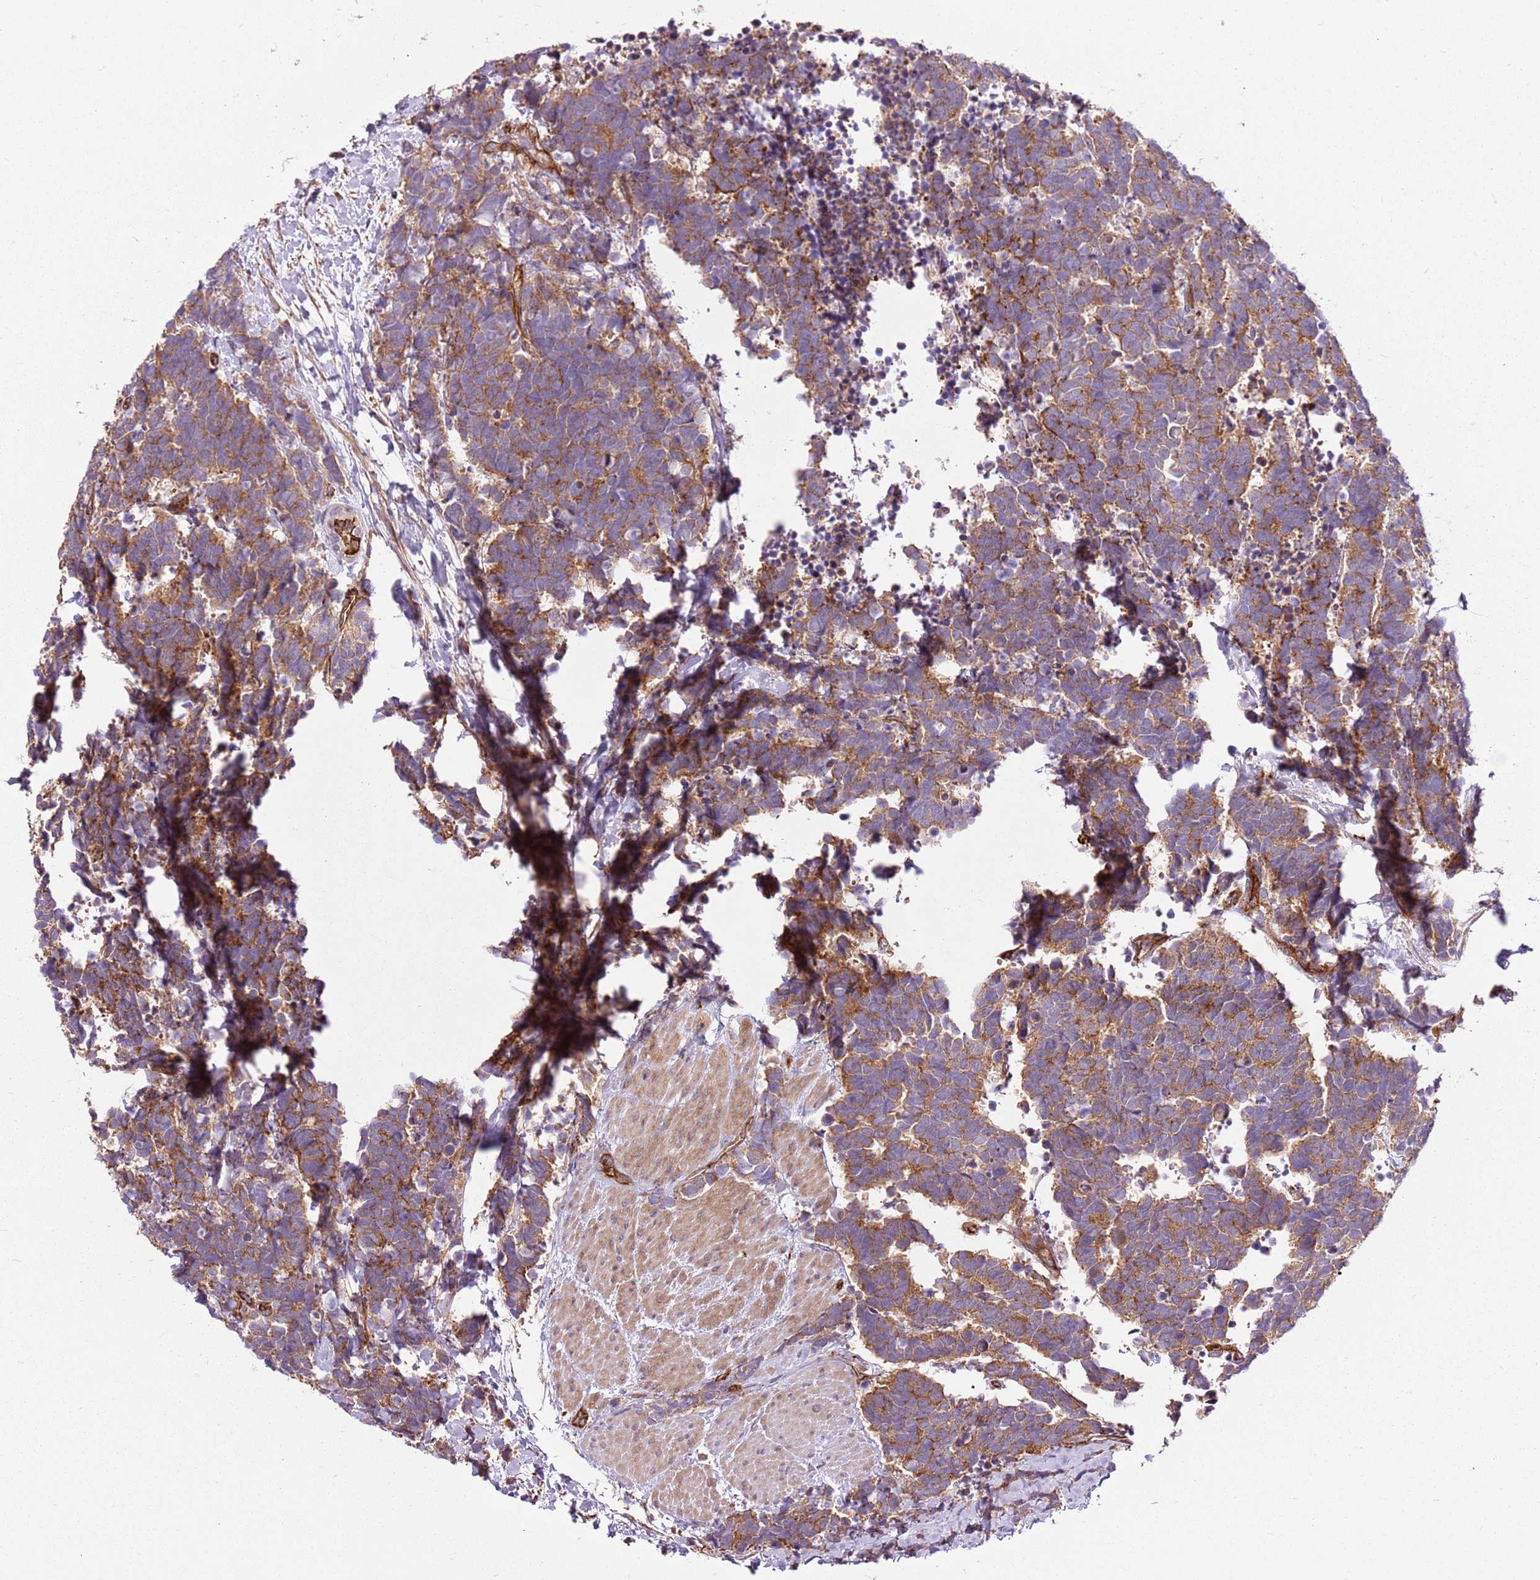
{"staining": {"intensity": "moderate", "quantity": ">75%", "location": "cytoplasmic/membranous"}, "tissue": "carcinoid", "cell_type": "Tumor cells", "image_type": "cancer", "snomed": [{"axis": "morphology", "description": "Carcinoma, NOS"}, {"axis": "morphology", "description": "Carcinoid, malignant, NOS"}, {"axis": "topography", "description": "Prostate"}], "caption": "Human malignant carcinoid stained for a protein (brown) shows moderate cytoplasmic/membranous positive positivity in approximately >75% of tumor cells.", "gene": "ZNF827", "patient": {"sex": "male", "age": 57}}